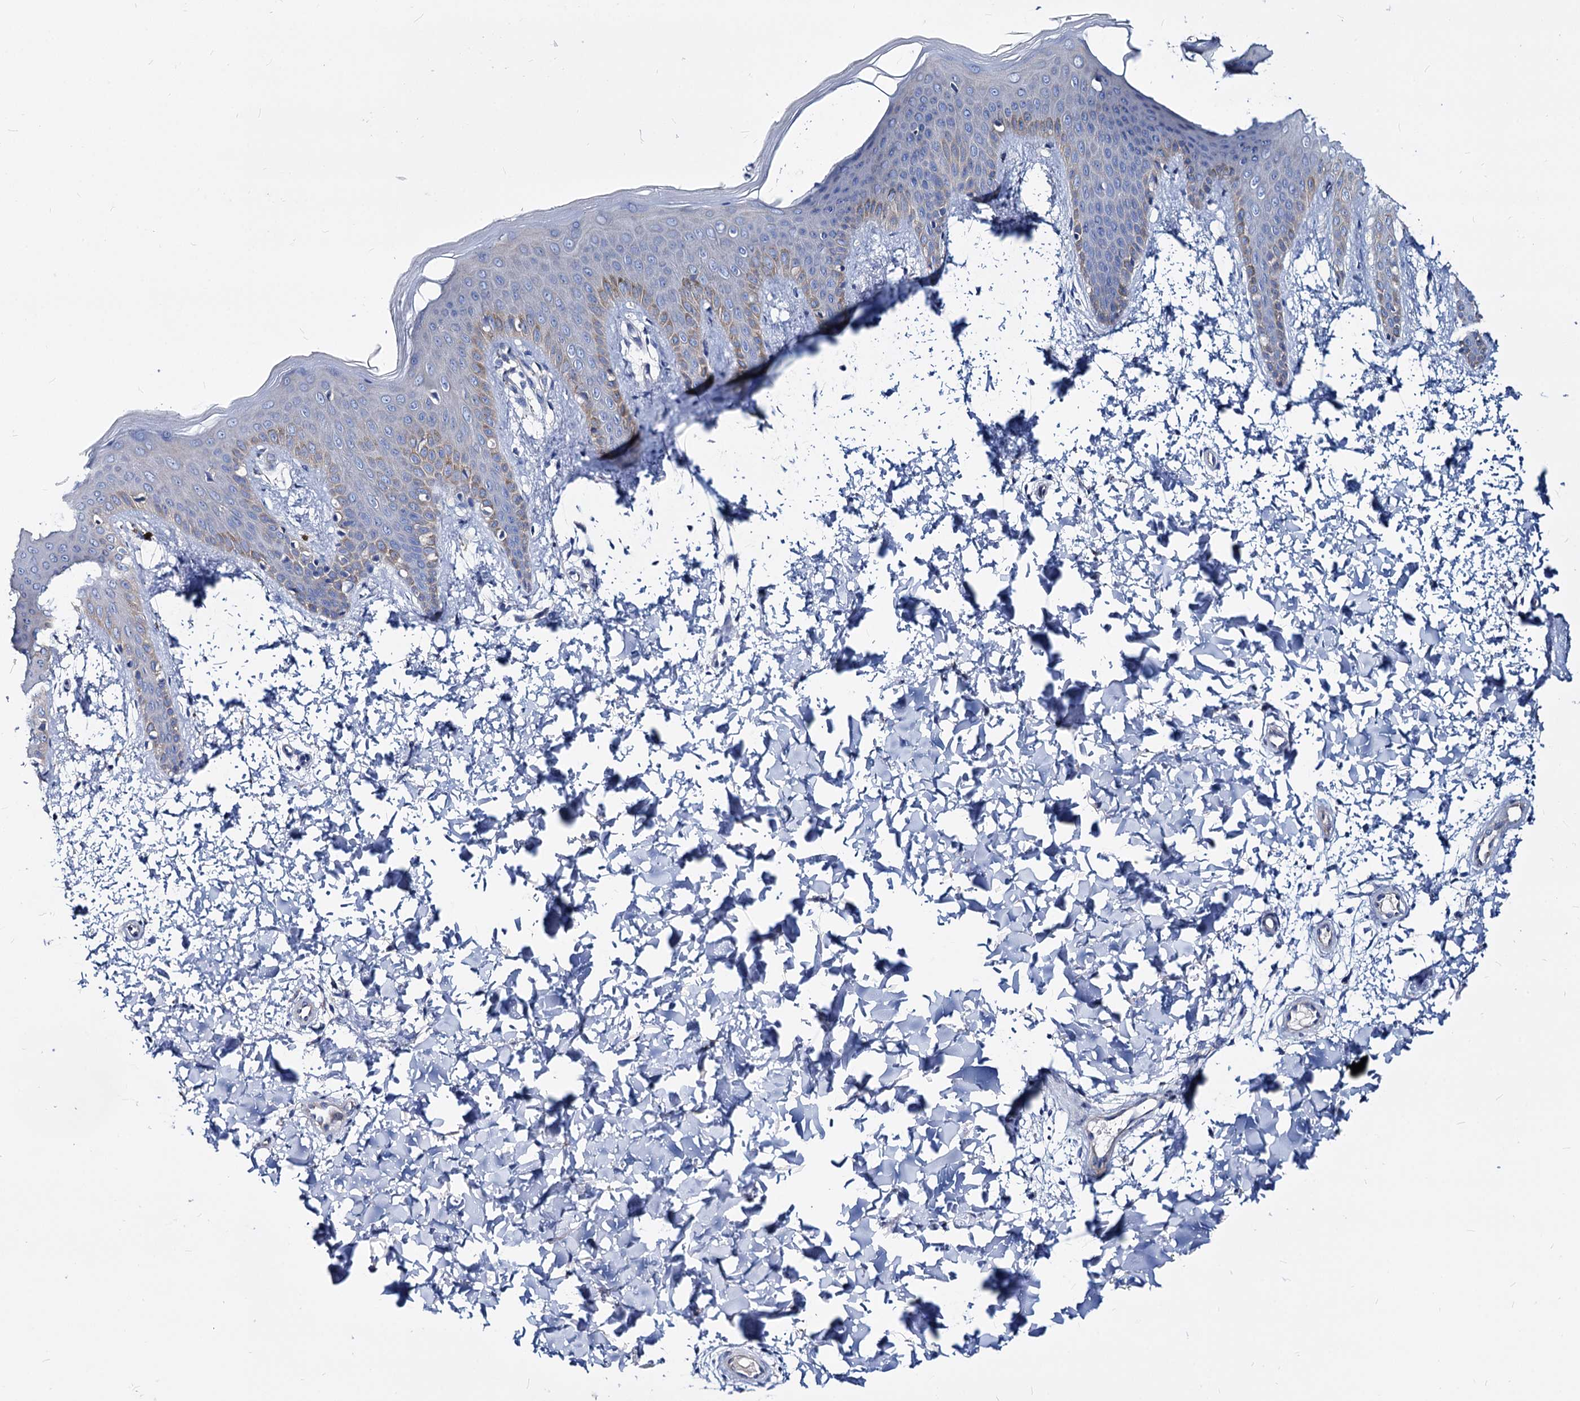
{"staining": {"intensity": "negative", "quantity": "none", "location": "none"}, "tissue": "skin", "cell_type": "Fibroblasts", "image_type": "normal", "snomed": [{"axis": "morphology", "description": "Normal tissue, NOS"}, {"axis": "topography", "description": "Skin"}], "caption": "Protein analysis of benign skin reveals no significant staining in fibroblasts.", "gene": "DYDC2", "patient": {"sex": "male", "age": 36}}